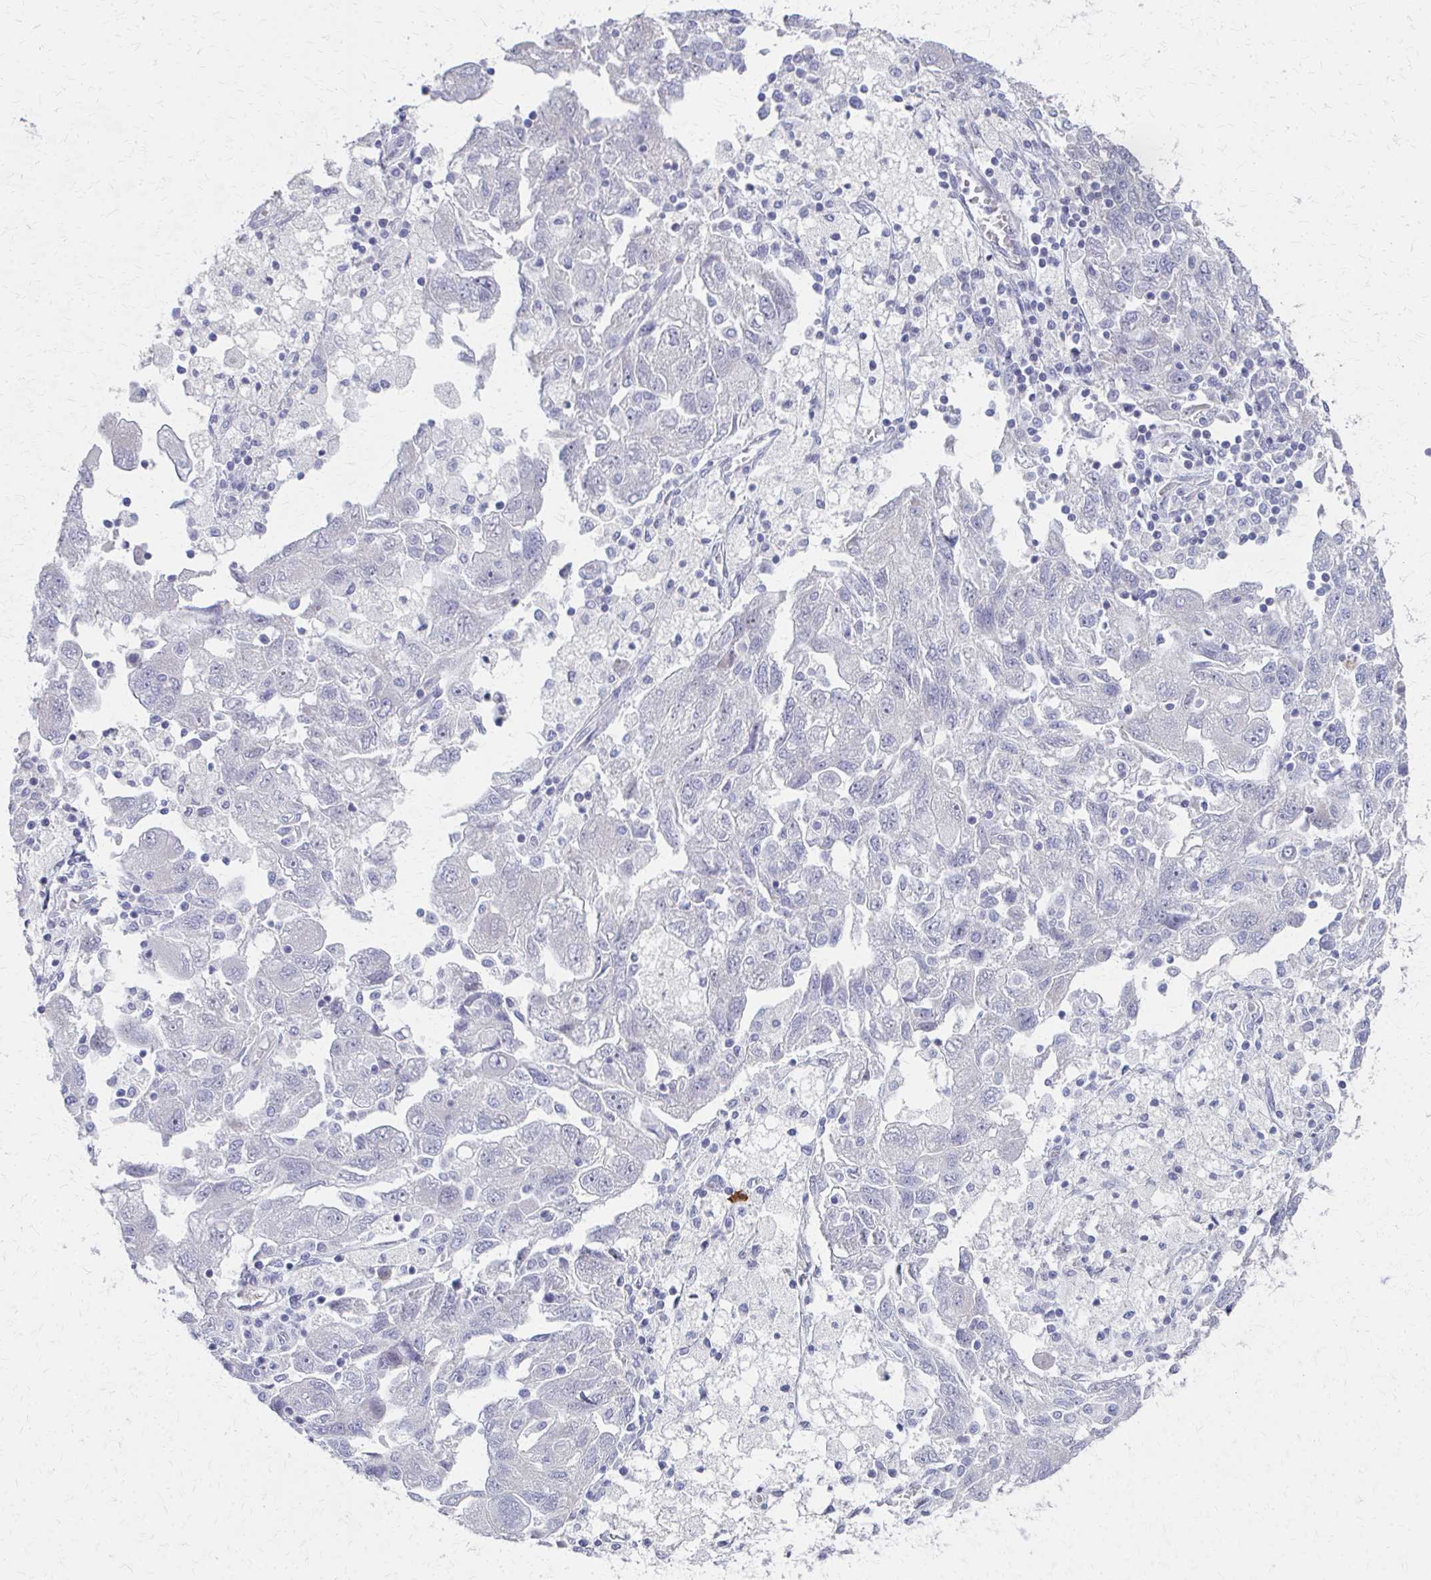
{"staining": {"intensity": "negative", "quantity": "none", "location": "none"}, "tissue": "ovarian cancer", "cell_type": "Tumor cells", "image_type": "cancer", "snomed": [{"axis": "morphology", "description": "Carcinoma, NOS"}, {"axis": "morphology", "description": "Cystadenocarcinoma, serous, NOS"}, {"axis": "topography", "description": "Ovary"}], "caption": "The image shows no significant staining in tumor cells of ovarian cancer.", "gene": "MS4A2", "patient": {"sex": "female", "age": 69}}